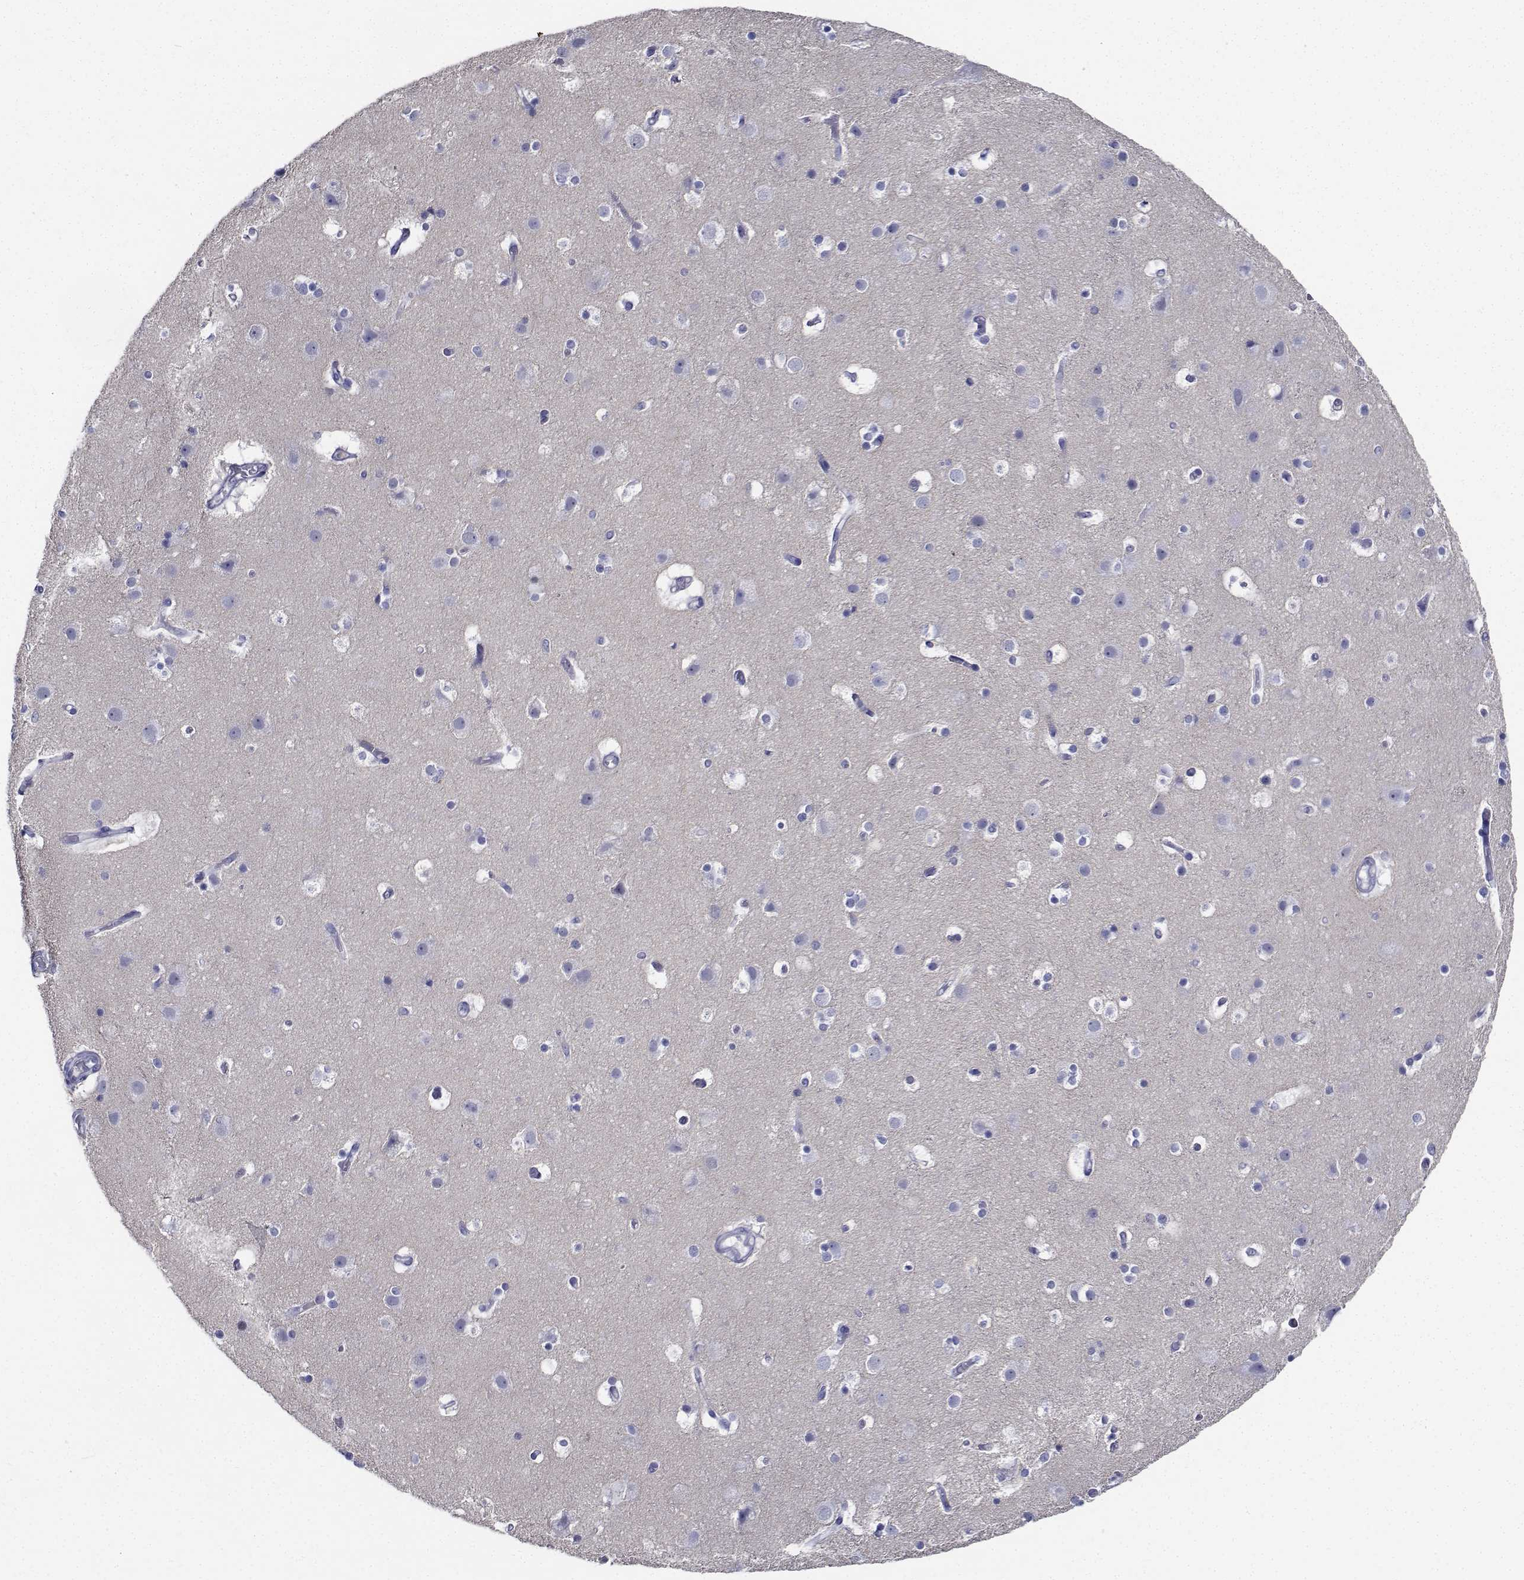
{"staining": {"intensity": "negative", "quantity": "none", "location": "none"}, "tissue": "cerebral cortex", "cell_type": "Endothelial cells", "image_type": "normal", "snomed": [{"axis": "morphology", "description": "Normal tissue, NOS"}, {"axis": "topography", "description": "Cerebral cortex"}], "caption": "Immunohistochemistry of normal human cerebral cortex reveals no expression in endothelial cells. (DAB IHC, high magnification).", "gene": "PLXNA4", "patient": {"sex": "female", "age": 52}}